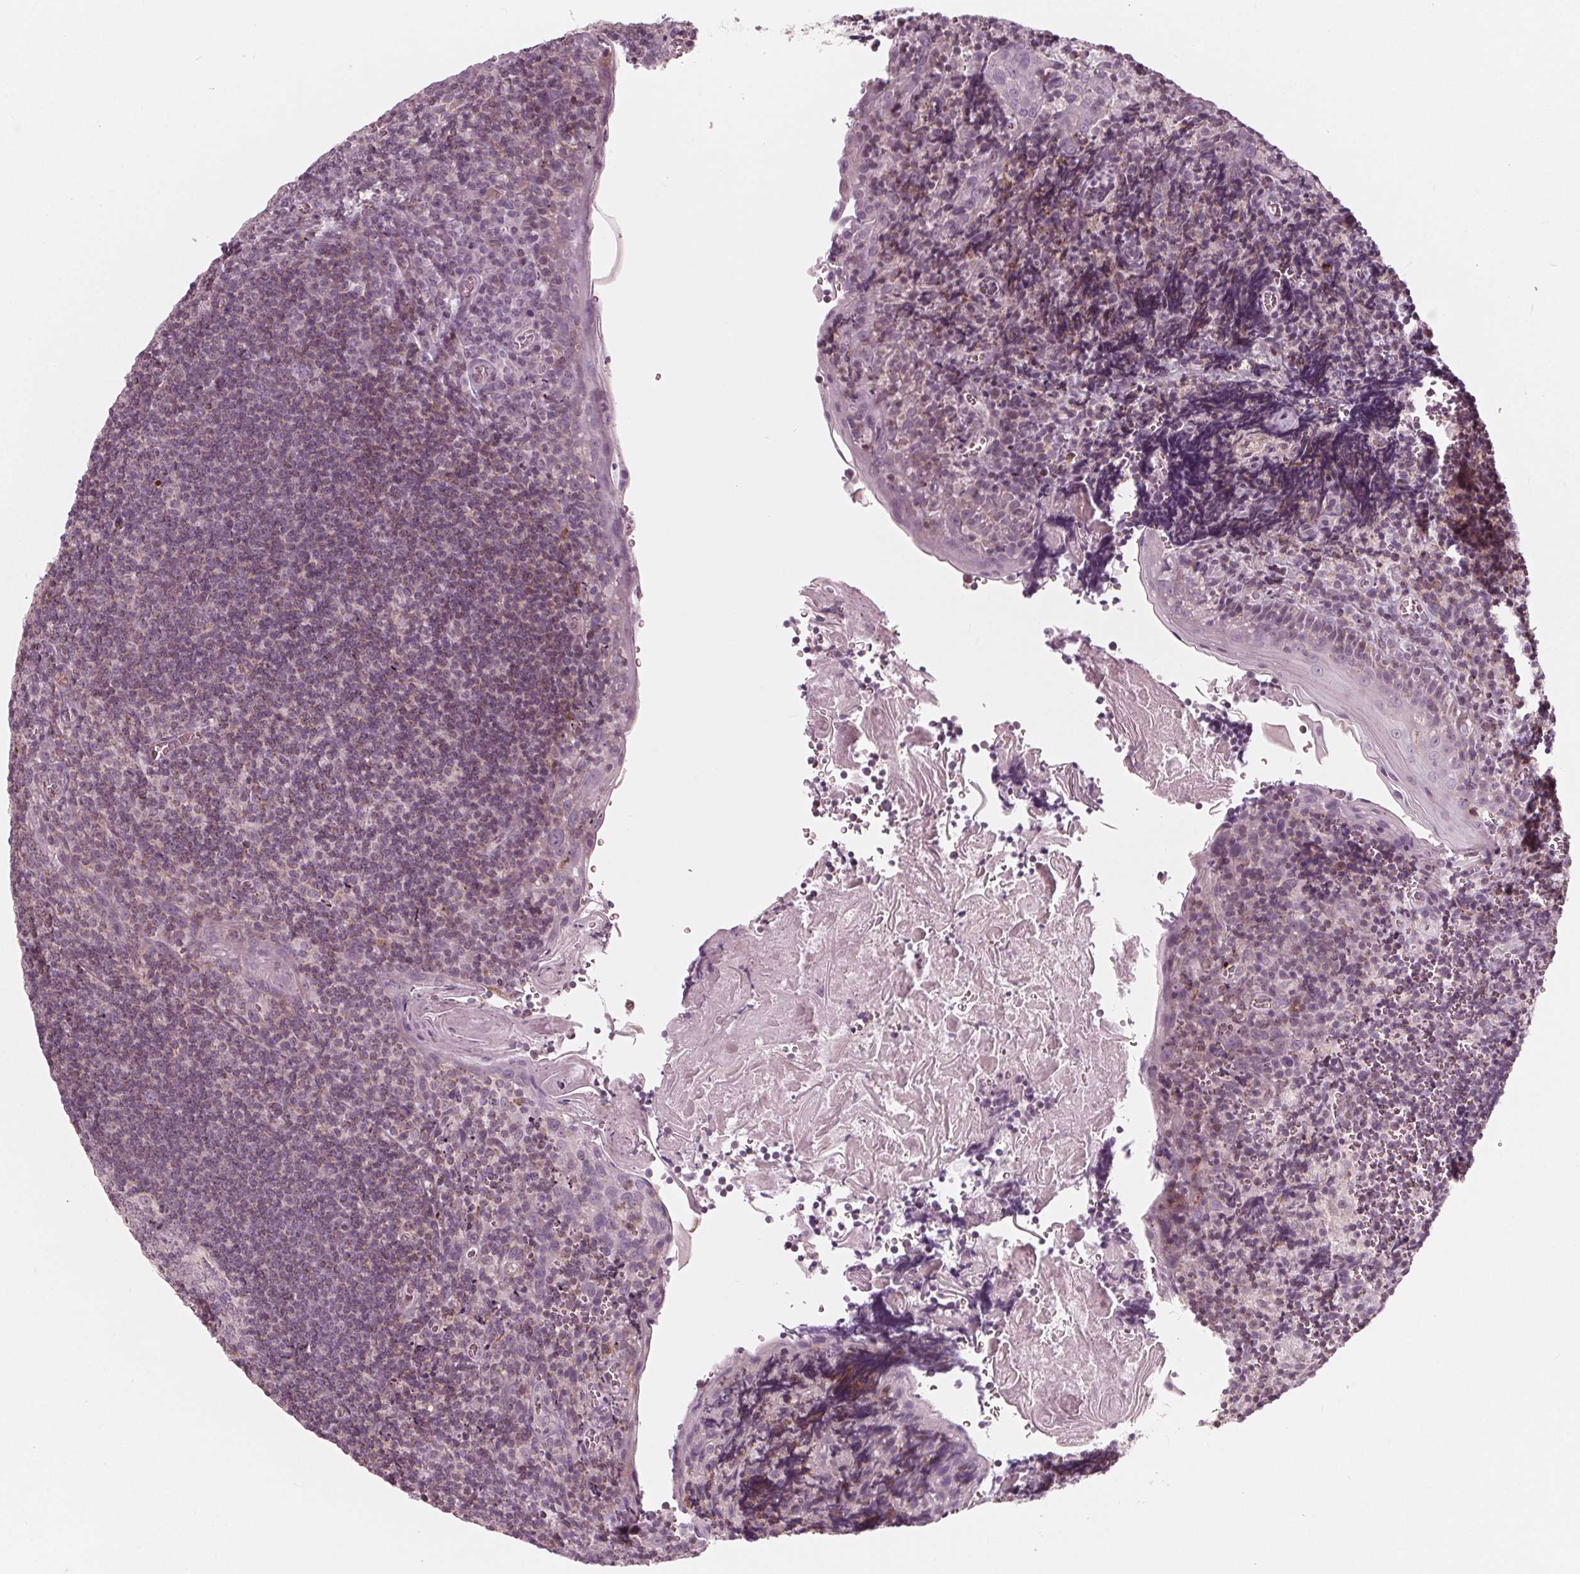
{"staining": {"intensity": "negative", "quantity": "none", "location": "none"}, "tissue": "tonsil", "cell_type": "Germinal center cells", "image_type": "normal", "snomed": [{"axis": "morphology", "description": "Normal tissue, NOS"}, {"axis": "morphology", "description": "Inflammation, NOS"}, {"axis": "topography", "description": "Tonsil"}], "caption": "DAB (3,3'-diaminobenzidine) immunohistochemical staining of unremarkable tonsil exhibits no significant expression in germinal center cells. Brightfield microscopy of IHC stained with DAB (brown) and hematoxylin (blue), captured at high magnification.", "gene": "DCAF4L2", "patient": {"sex": "female", "age": 31}}